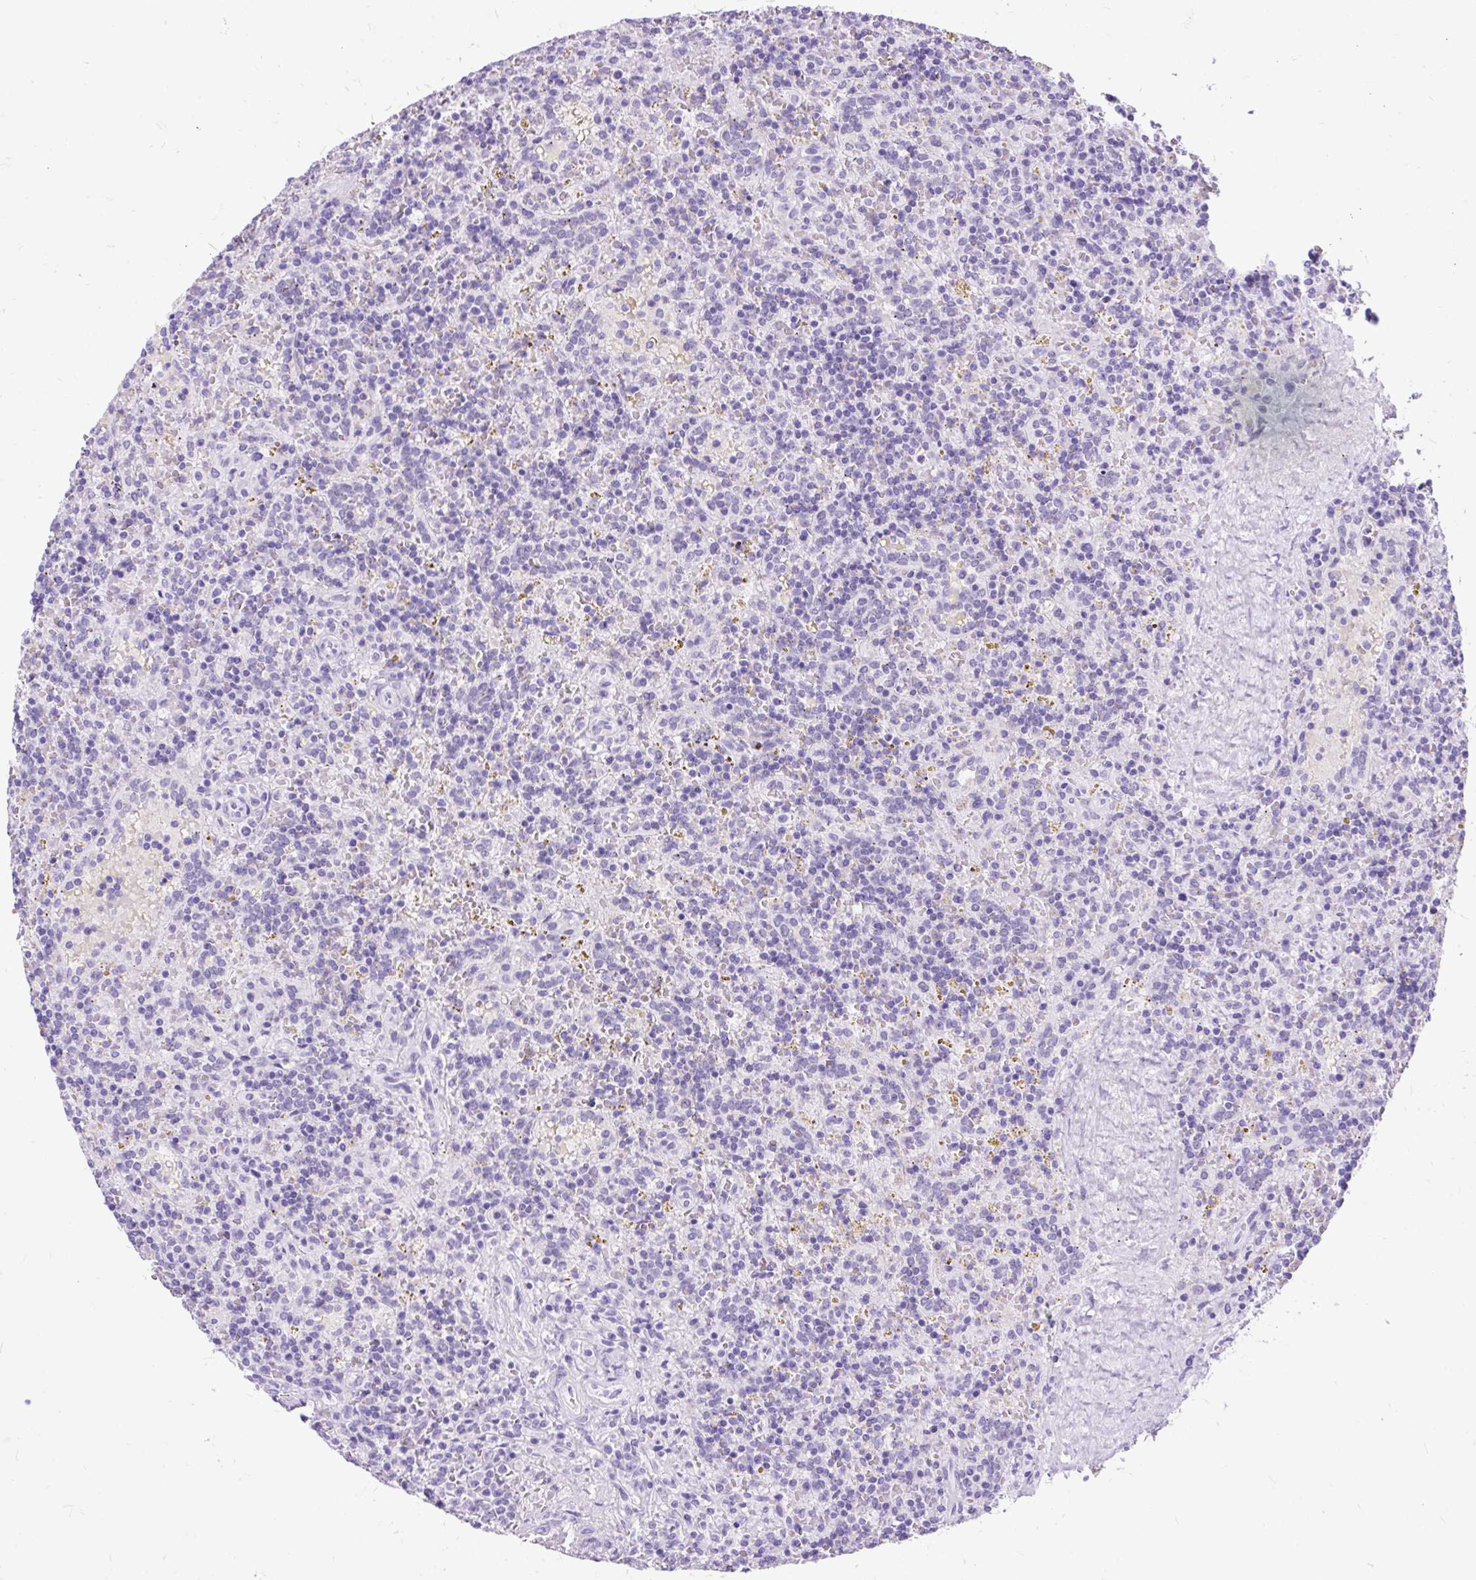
{"staining": {"intensity": "negative", "quantity": "none", "location": "none"}, "tissue": "lymphoma", "cell_type": "Tumor cells", "image_type": "cancer", "snomed": [{"axis": "morphology", "description": "Malignant lymphoma, non-Hodgkin's type, Low grade"}, {"axis": "topography", "description": "Spleen"}], "caption": "This is an immunohistochemistry image of lymphoma. There is no positivity in tumor cells.", "gene": "SCGB1A1", "patient": {"sex": "male", "age": 67}}